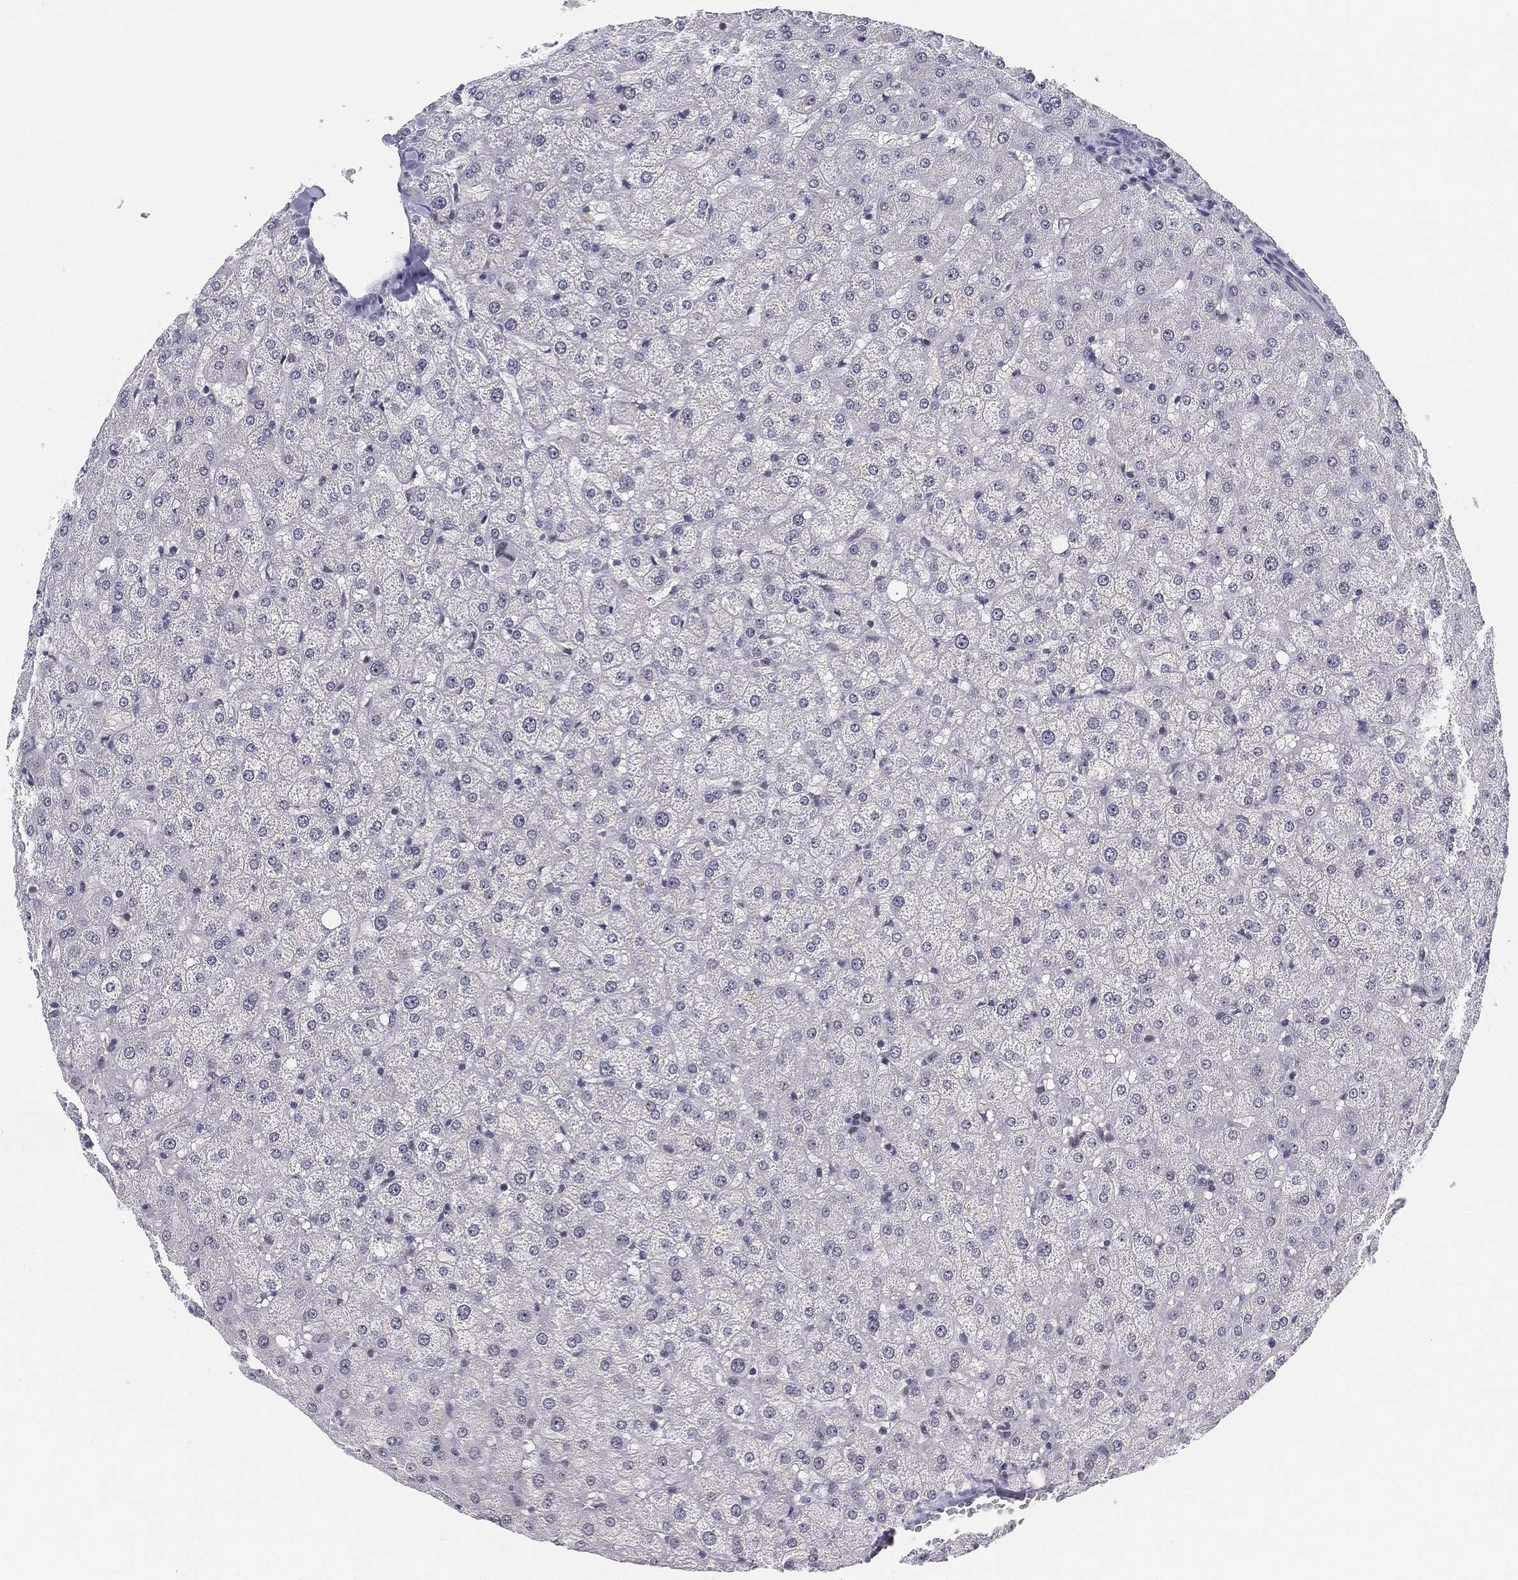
{"staining": {"intensity": "negative", "quantity": "none", "location": "none"}, "tissue": "liver", "cell_type": "Cholangiocytes", "image_type": "normal", "snomed": [{"axis": "morphology", "description": "Normal tissue, NOS"}, {"axis": "topography", "description": "Liver"}], "caption": "The image reveals no staining of cholangiocytes in normal liver.", "gene": "MS4A8", "patient": {"sex": "female", "age": 50}}